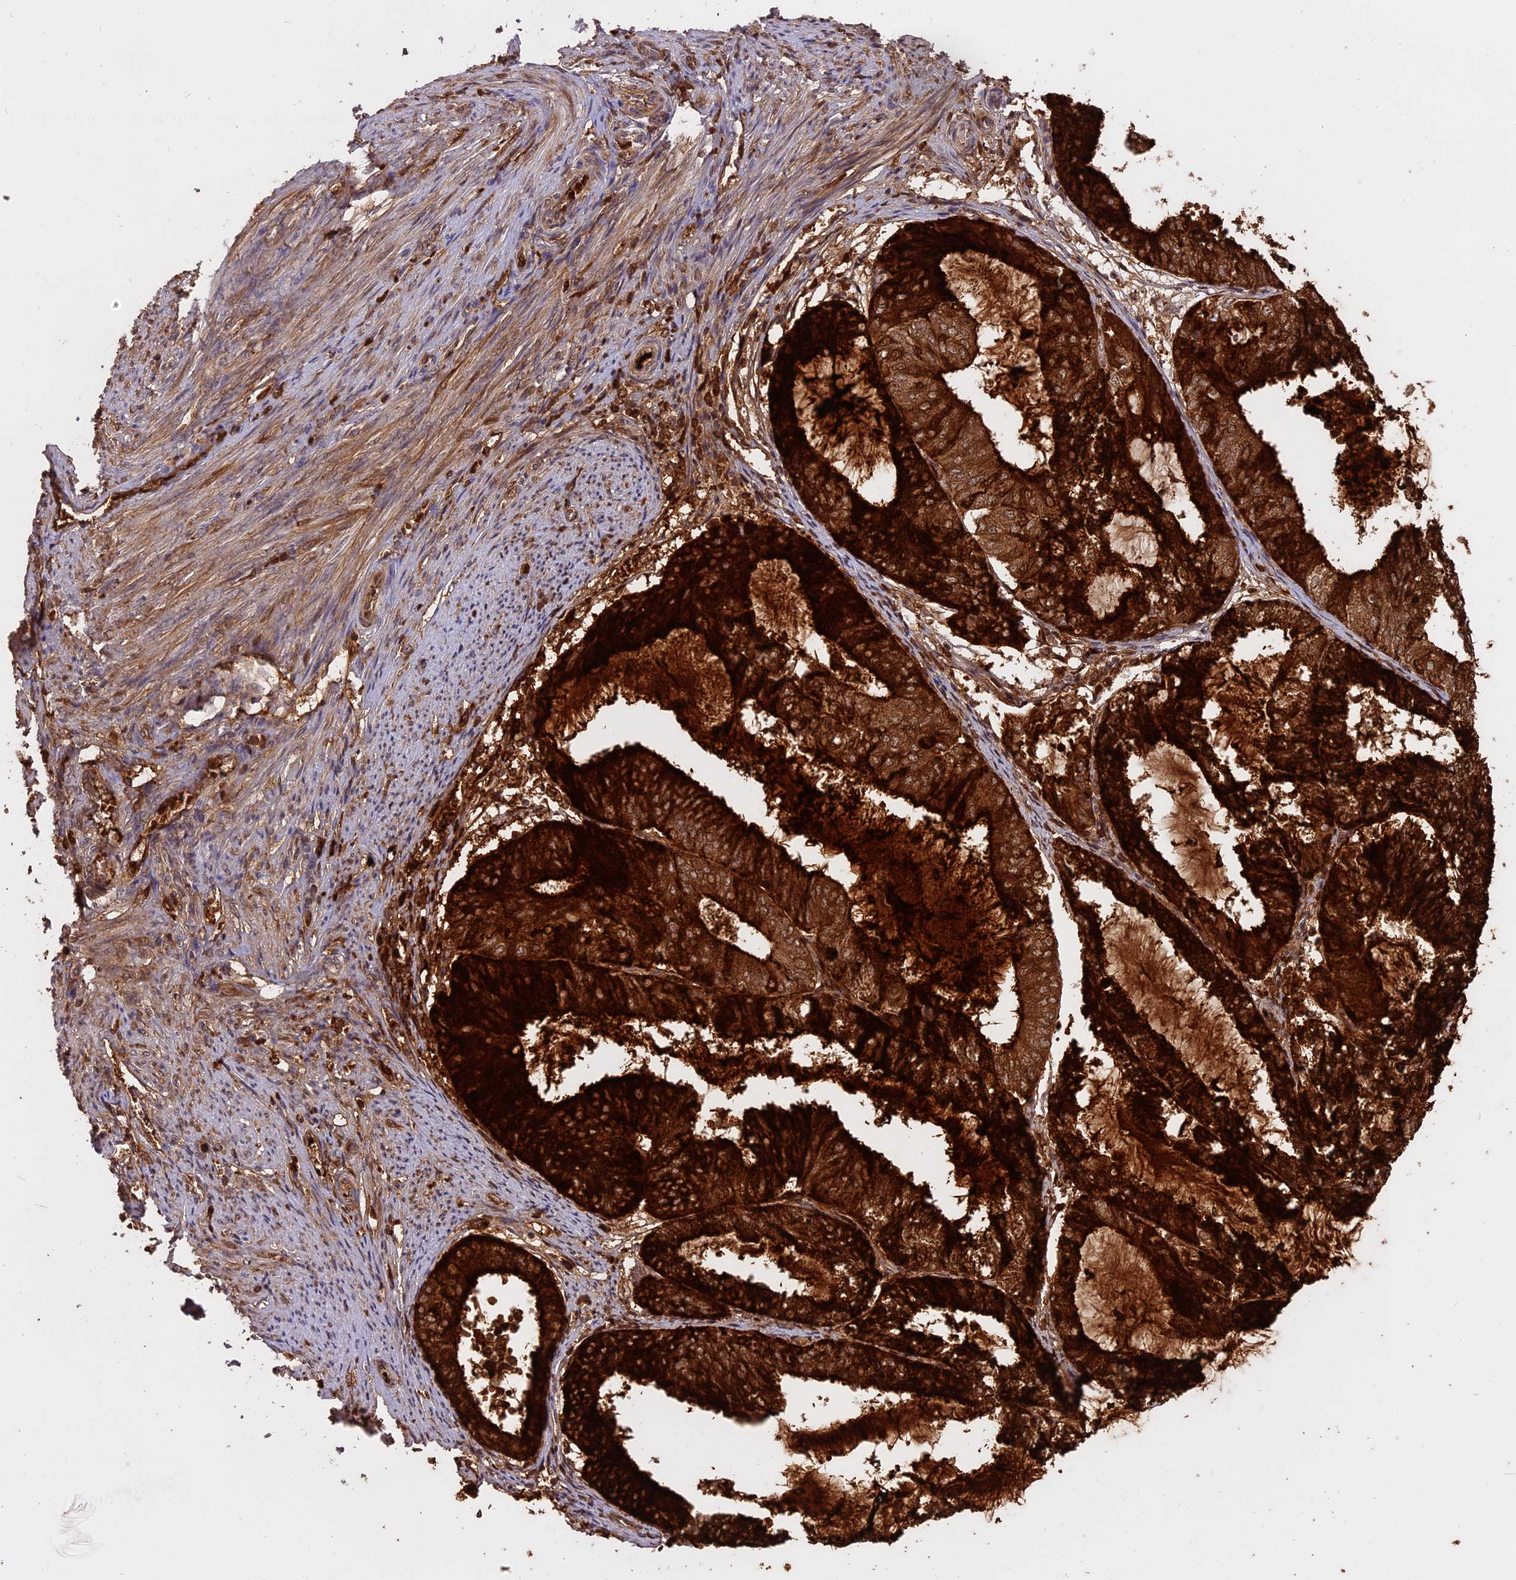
{"staining": {"intensity": "strong", "quantity": ">75%", "location": "cytoplasmic/membranous"}, "tissue": "endometrial cancer", "cell_type": "Tumor cells", "image_type": "cancer", "snomed": [{"axis": "morphology", "description": "Adenocarcinoma, NOS"}, {"axis": "topography", "description": "Endometrium"}], "caption": "Protein staining of endometrial adenocarcinoma tissue demonstrates strong cytoplasmic/membranous expression in about >75% of tumor cells.", "gene": "WFDC2", "patient": {"sex": "female", "age": 81}}